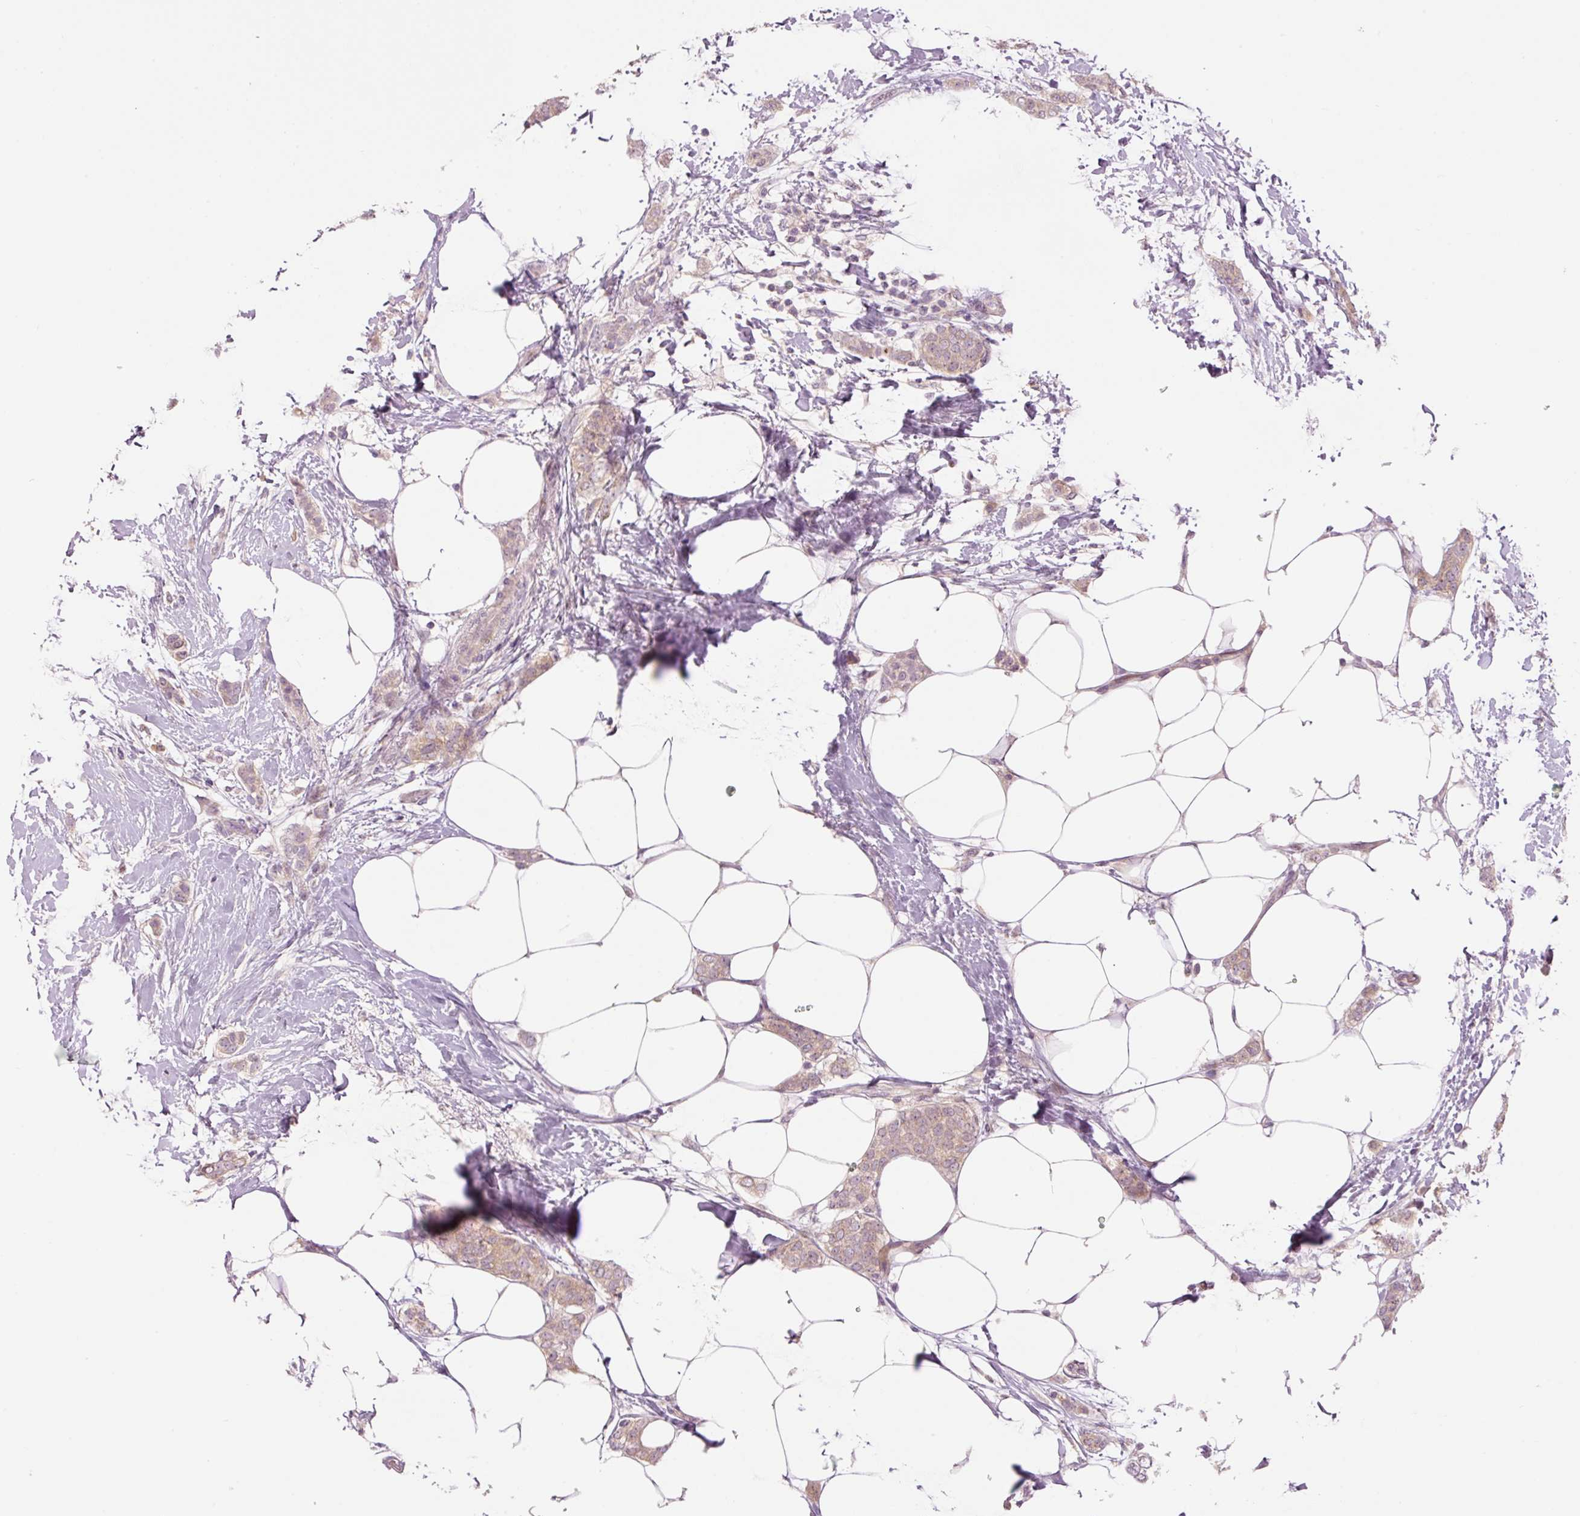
{"staining": {"intensity": "weak", "quantity": "25%-75%", "location": "cytoplasmic/membranous"}, "tissue": "breast cancer", "cell_type": "Tumor cells", "image_type": "cancer", "snomed": [{"axis": "morphology", "description": "Duct carcinoma"}, {"axis": "topography", "description": "Breast"}], "caption": "Protein staining of breast cancer tissue demonstrates weak cytoplasmic/membranous expression in approximately 25%-75% of tumor cells. Ihc stains the protein of interest in brown and the nuclei are stained blue.", "gene": "SLC29A3", "patient": {"sex": "female", "age": 72}}